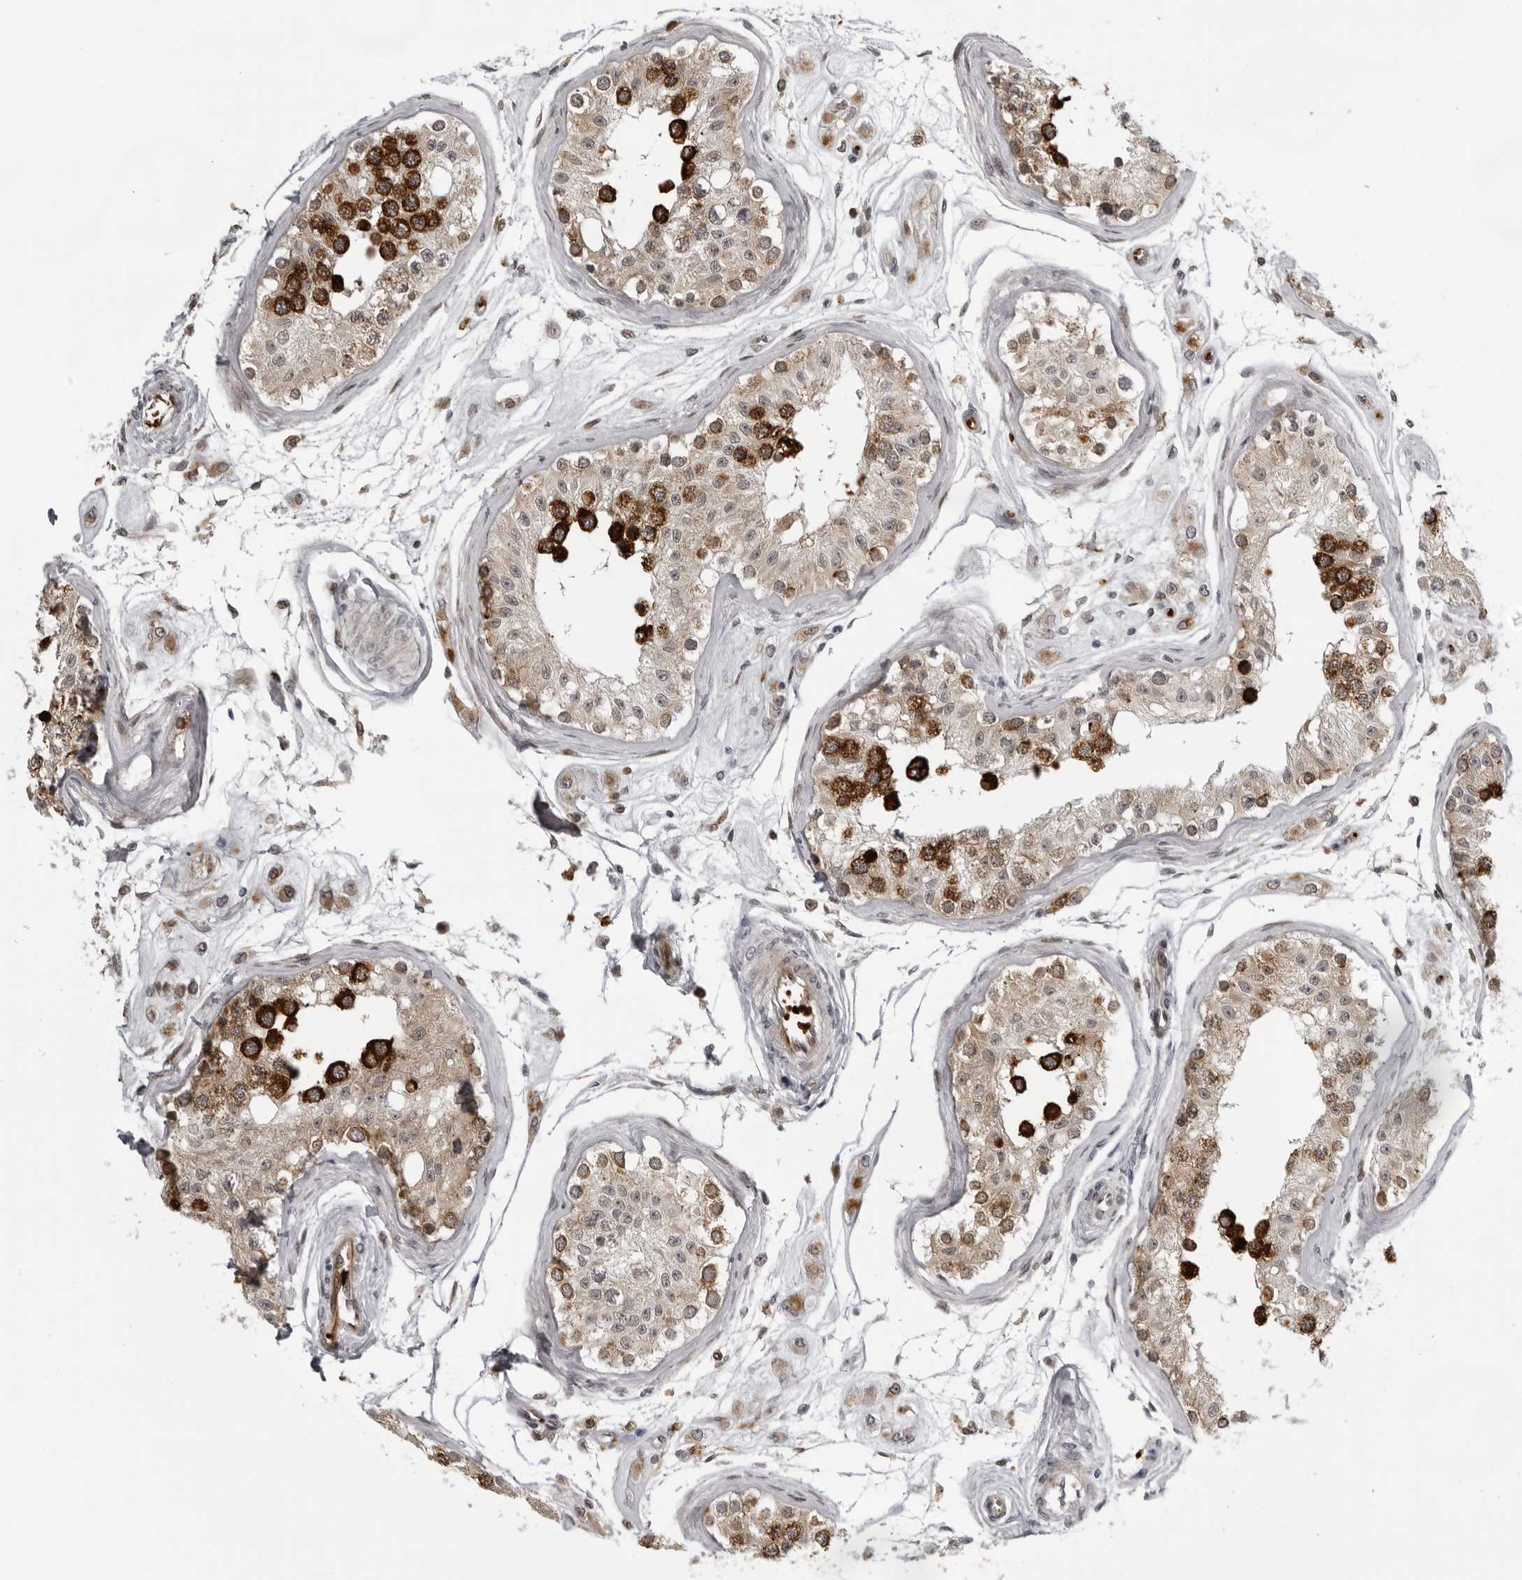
{"staining": {"intensity": "strong", "quantity": "25%-75%", "location": "cytoplasmic/membranous"}, "tissue": "testis", "cell_type": "Cells in seminiferous ducts", "image_type": "normal", "snomed": [{"axis": "morphology", "description": "Normal tissue, NOS"}, {"axis": "morphology", "description": "Adenocarcinoma, metastatic, NOS"}, {"axis": "topography", "description": "Testis"}], "caption": "An image of human testis stained for a protein shows strong cytoplasmic/membranous brown staining in cells in seminiferous ducts.", "gene": "THOP1", "patient": {"sex": "male", "age": 26}}